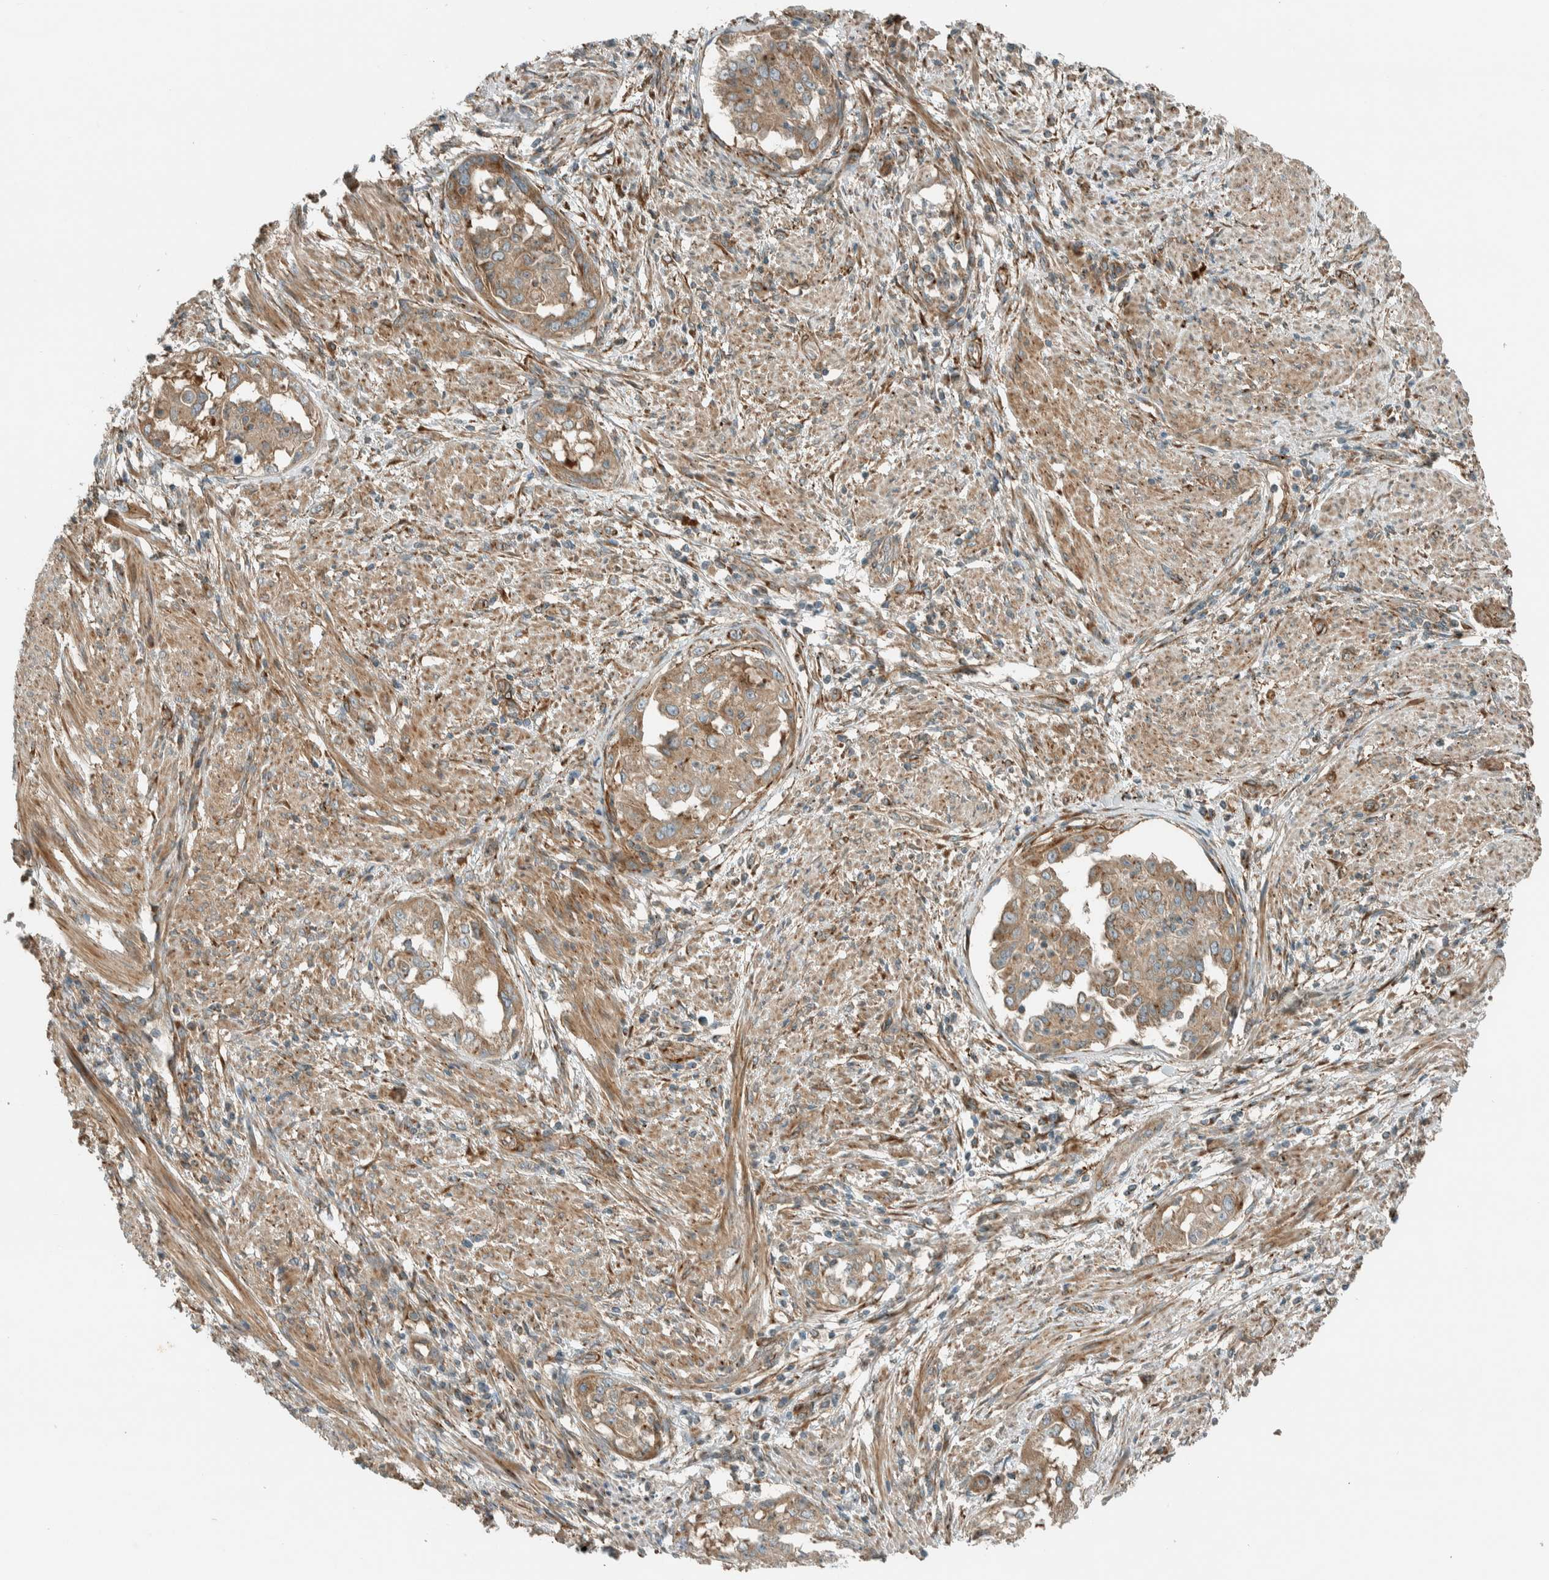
{"staining": {"intensity": "moderate", "quantity": ">75%", "location": "cytoplasmic/membranous"}, "tissue": "endometrial cancer", "cell_type": "Tumor cells", "image_type": "cancer", "snomed": [{"axis": "morphology", "description": "Adenocarcinoma, NOS"}, {"axis": "topography", "description": "Endometrium"}], "caption": "IHC of human endometrial adenocarcinoma exhibits medium levels of moderate cytoplasmic/membranous staining in approximately >75% of tumor cells. The protein is stained brown, and the nuclei are stained in blue (DAB IHC with brightfield microscopy, high magnification).", "gene": "EXOC7", "patient": {"sex": "female", "age": 85}}